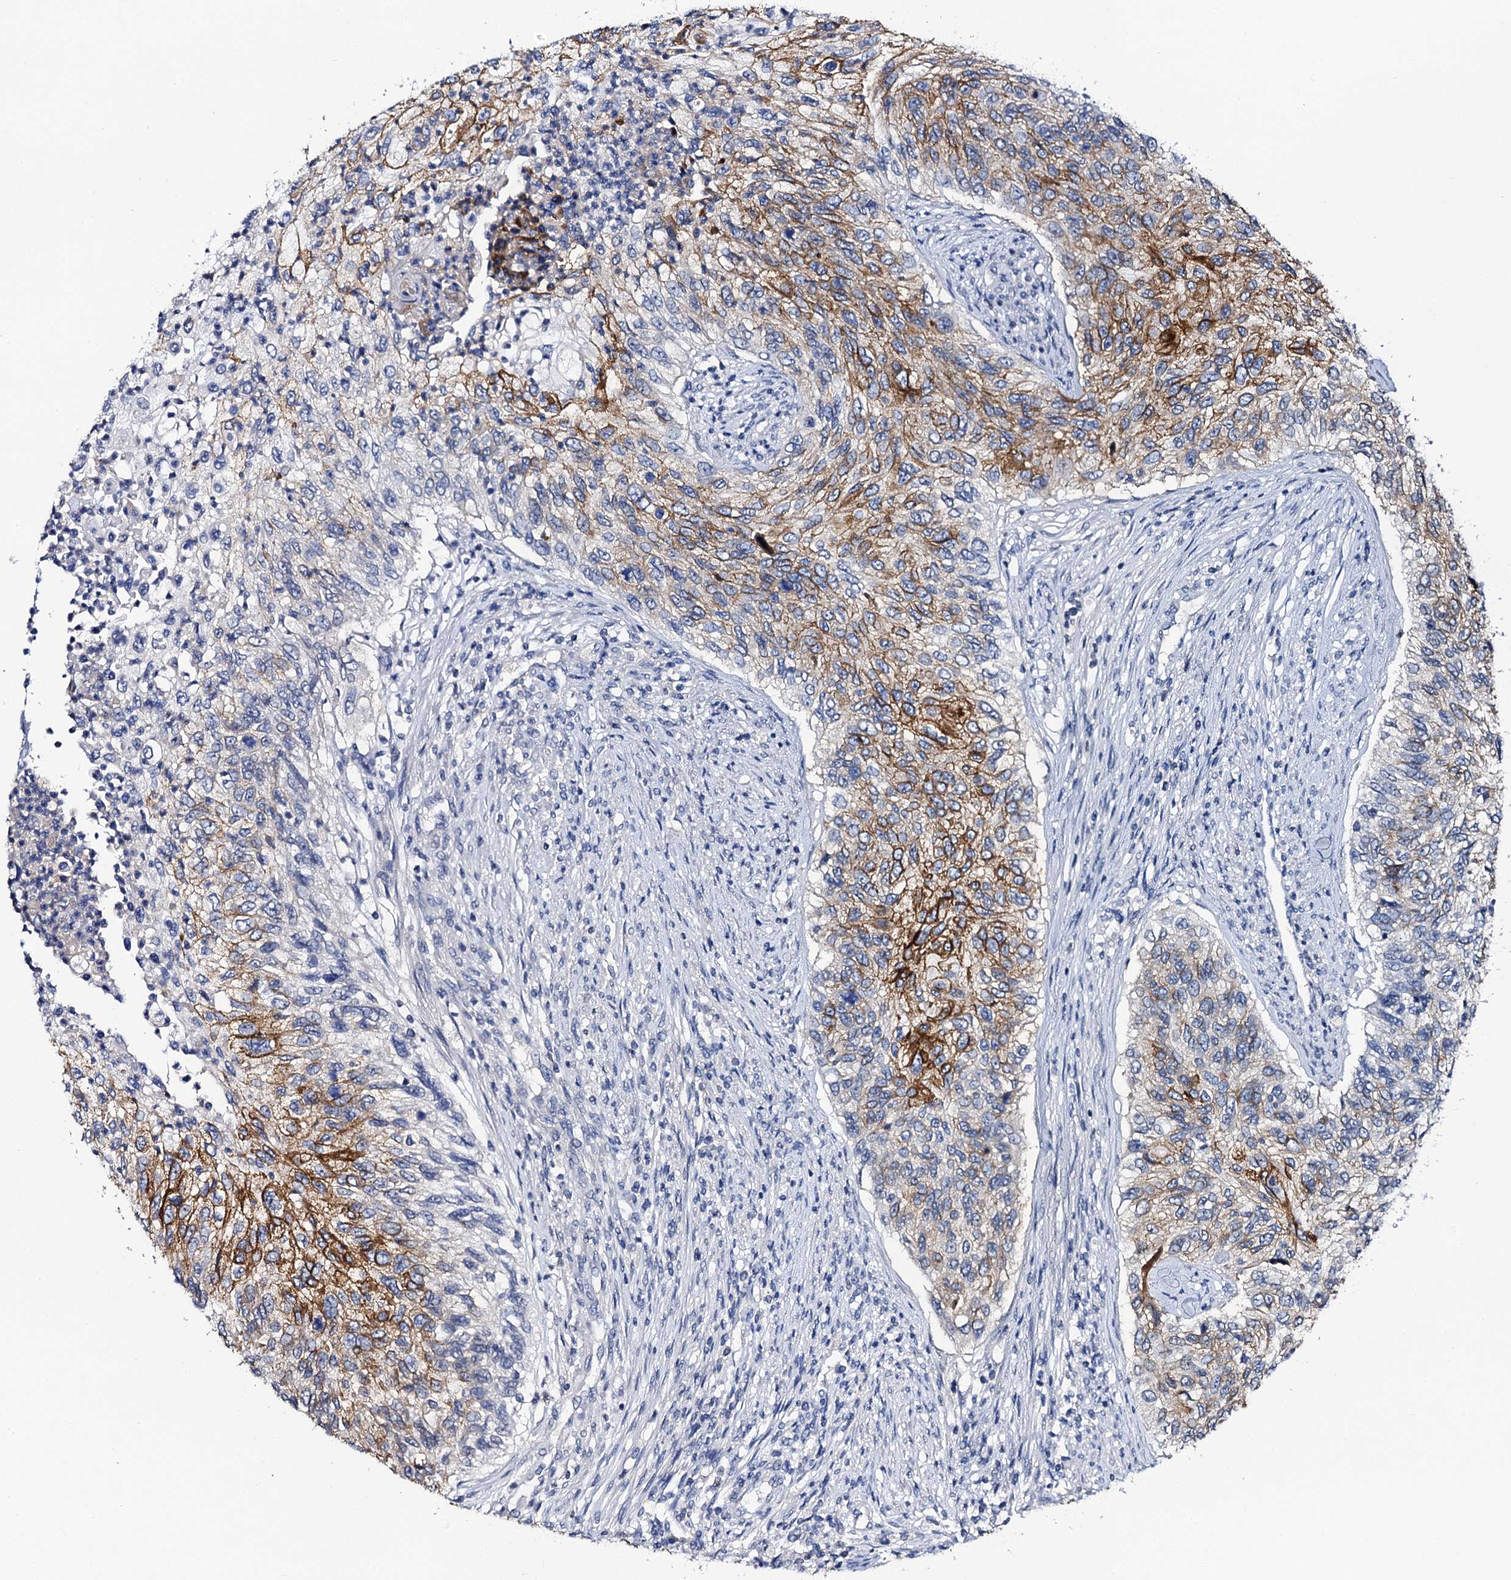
{"staining": {"intensity": "strong", "quantity": "25%-75%", "location": "cytoplasmic/membranous"}, "tissue": "urothelial cancer", "cell_type": "Tumor cells", "image_type": "cancer", "snomed": [{"axis": "morphology", "description": "Urothelial carcinoma, High grade"}, {"axis": "topography", "description": "Urinary bladder"}], "caption": "Approximately 25%-75% of tumor cells in human high-grade urothelial carcinoma display strong cytoplasmic/membranous protein staining as visualized by brown immunohistochemical staining.", "gene": "LYPD3", "patient": {"sex": "female", "age": 60}}